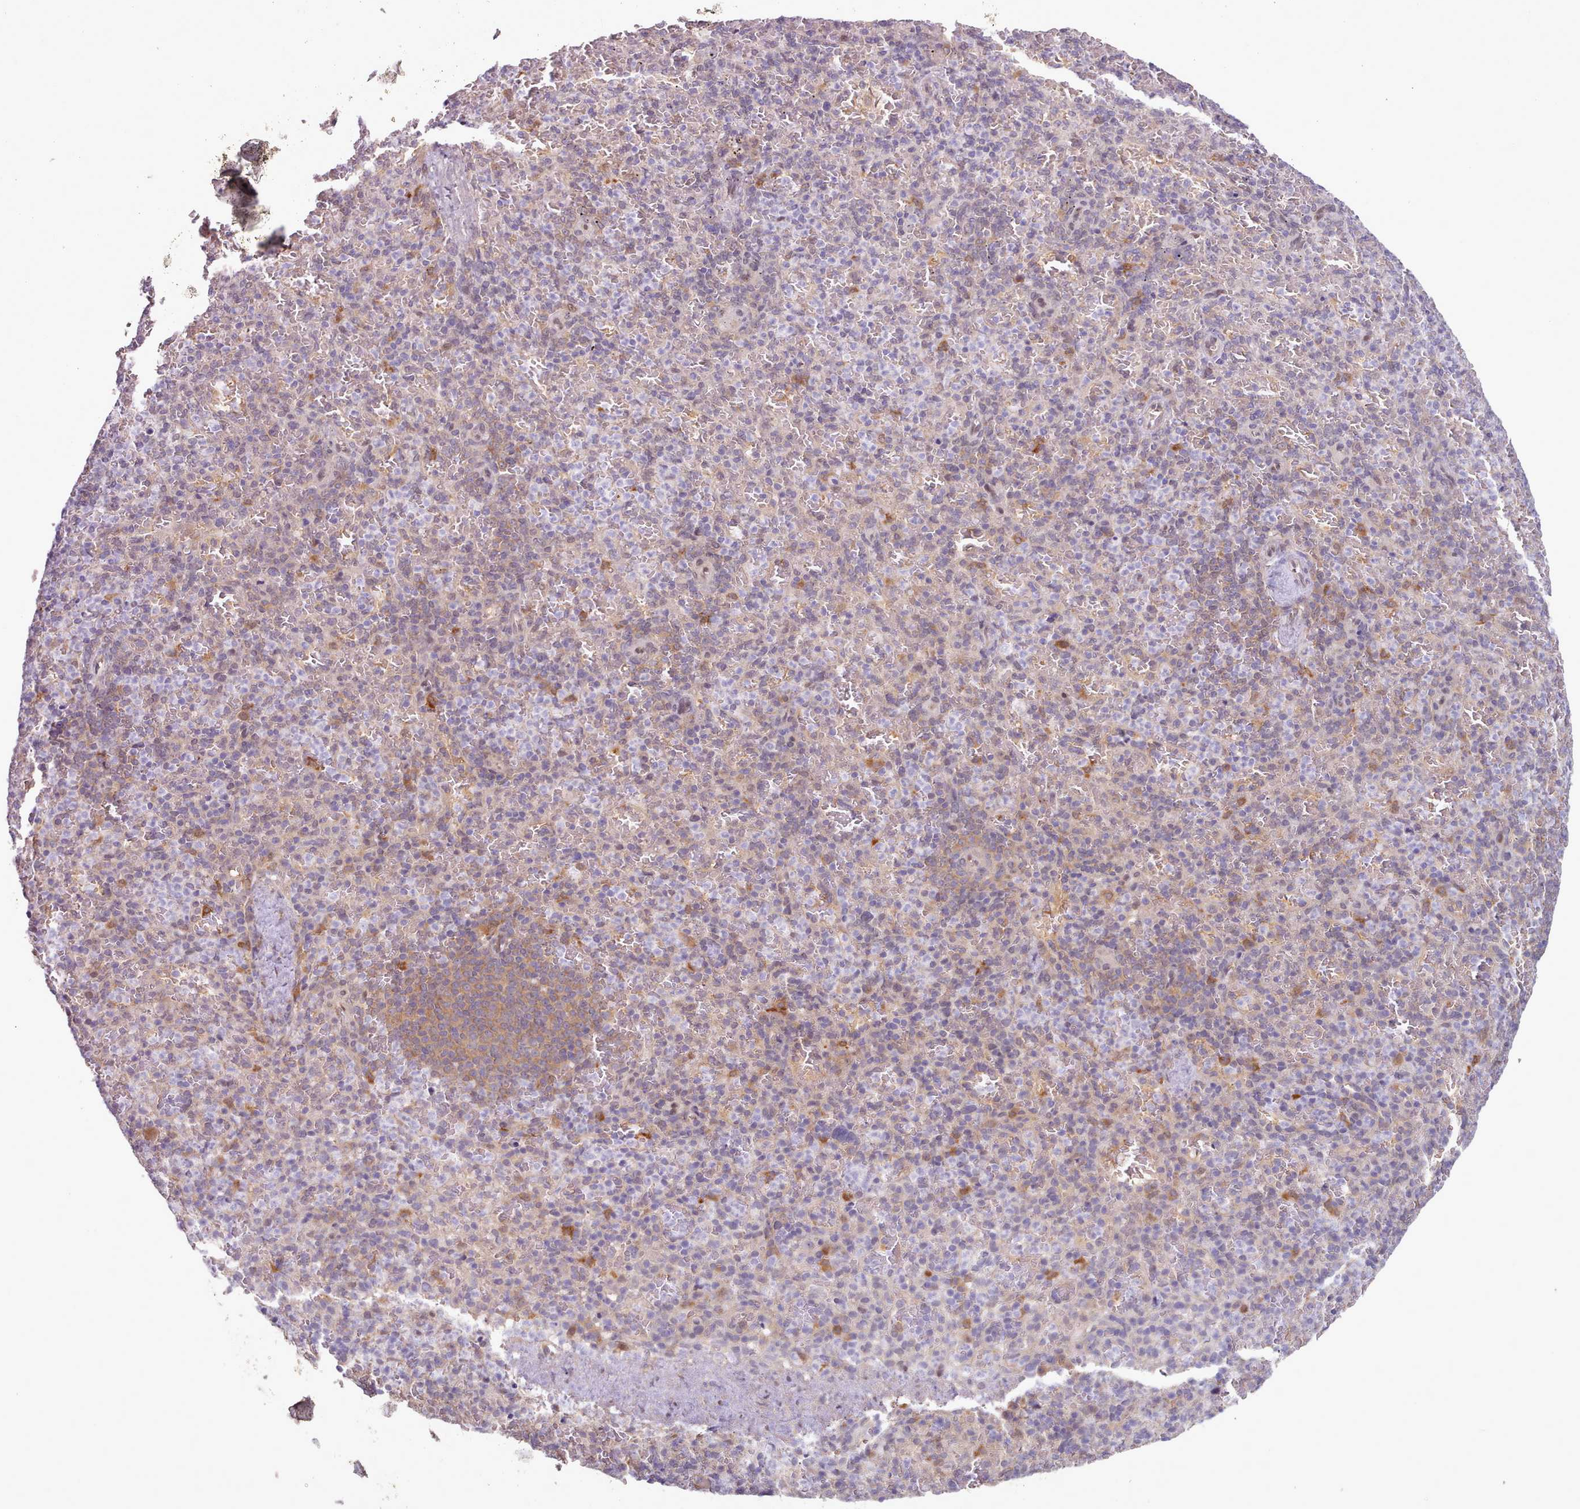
{"staining": {"intensity": "moderate", "quantity": "<25%", "location": "cytoplasmic/membranous"}, "tissue": "spleen", "cell_type": "Cells in red pulp", "image_type": "normal", "snomed": [{"axis": "morphology", "description": "Normal tissue, NOS"}, {"axis": "topography", "description": "Spleen"}], "caption": "Moderate cytoplasmic/membranous positivity for a protein is identified in about <25% of cells in red pulp of benign spleen using IHC.", "gene": "CES3", "patient": {"sex": "female", "age": 74}}